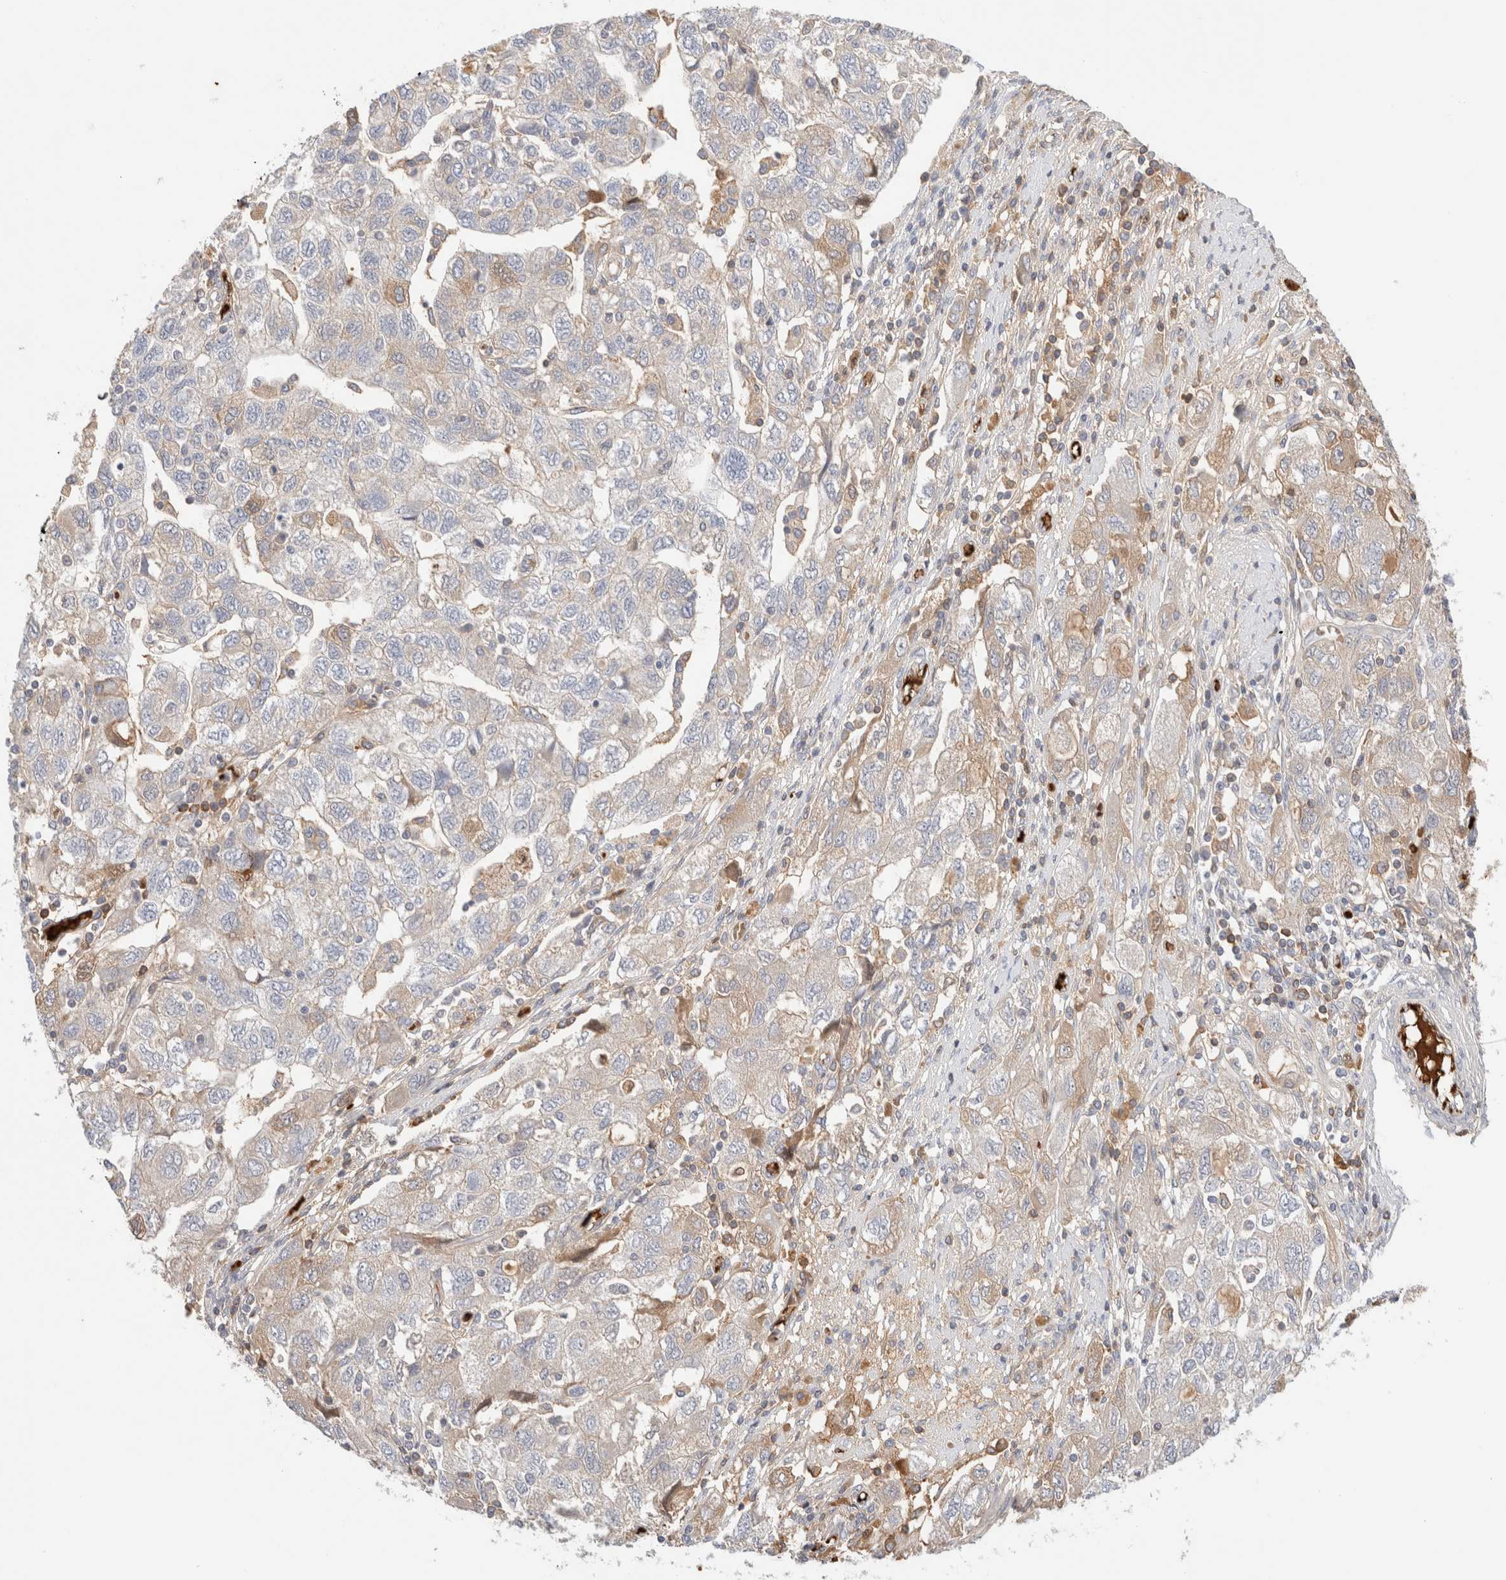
{"staining": {"intensity": "weak", "quantity": "25%-75%", "location": "cytoplasmic/membranous"}, "tissue": "ovarian cancer", "cell_type": "Tumor cells", "image_type": "cancer", "snomed": [{"axis": "morphology", "description": "Carcinoma, NOS"}, {"axis": "morphology", "description": "Cystadenocarcinoma, serous, NOS"}, {"axis": "topography", "description": "Ovary"}], "caption": "Tumor cells reveal weak cytoplasmic/membranous positivity in about 25%-75% of cells in ovarian serous cystadenocarcinoma.", "gene": "MST1", "patient": {"sex": "female", "age": 69}}